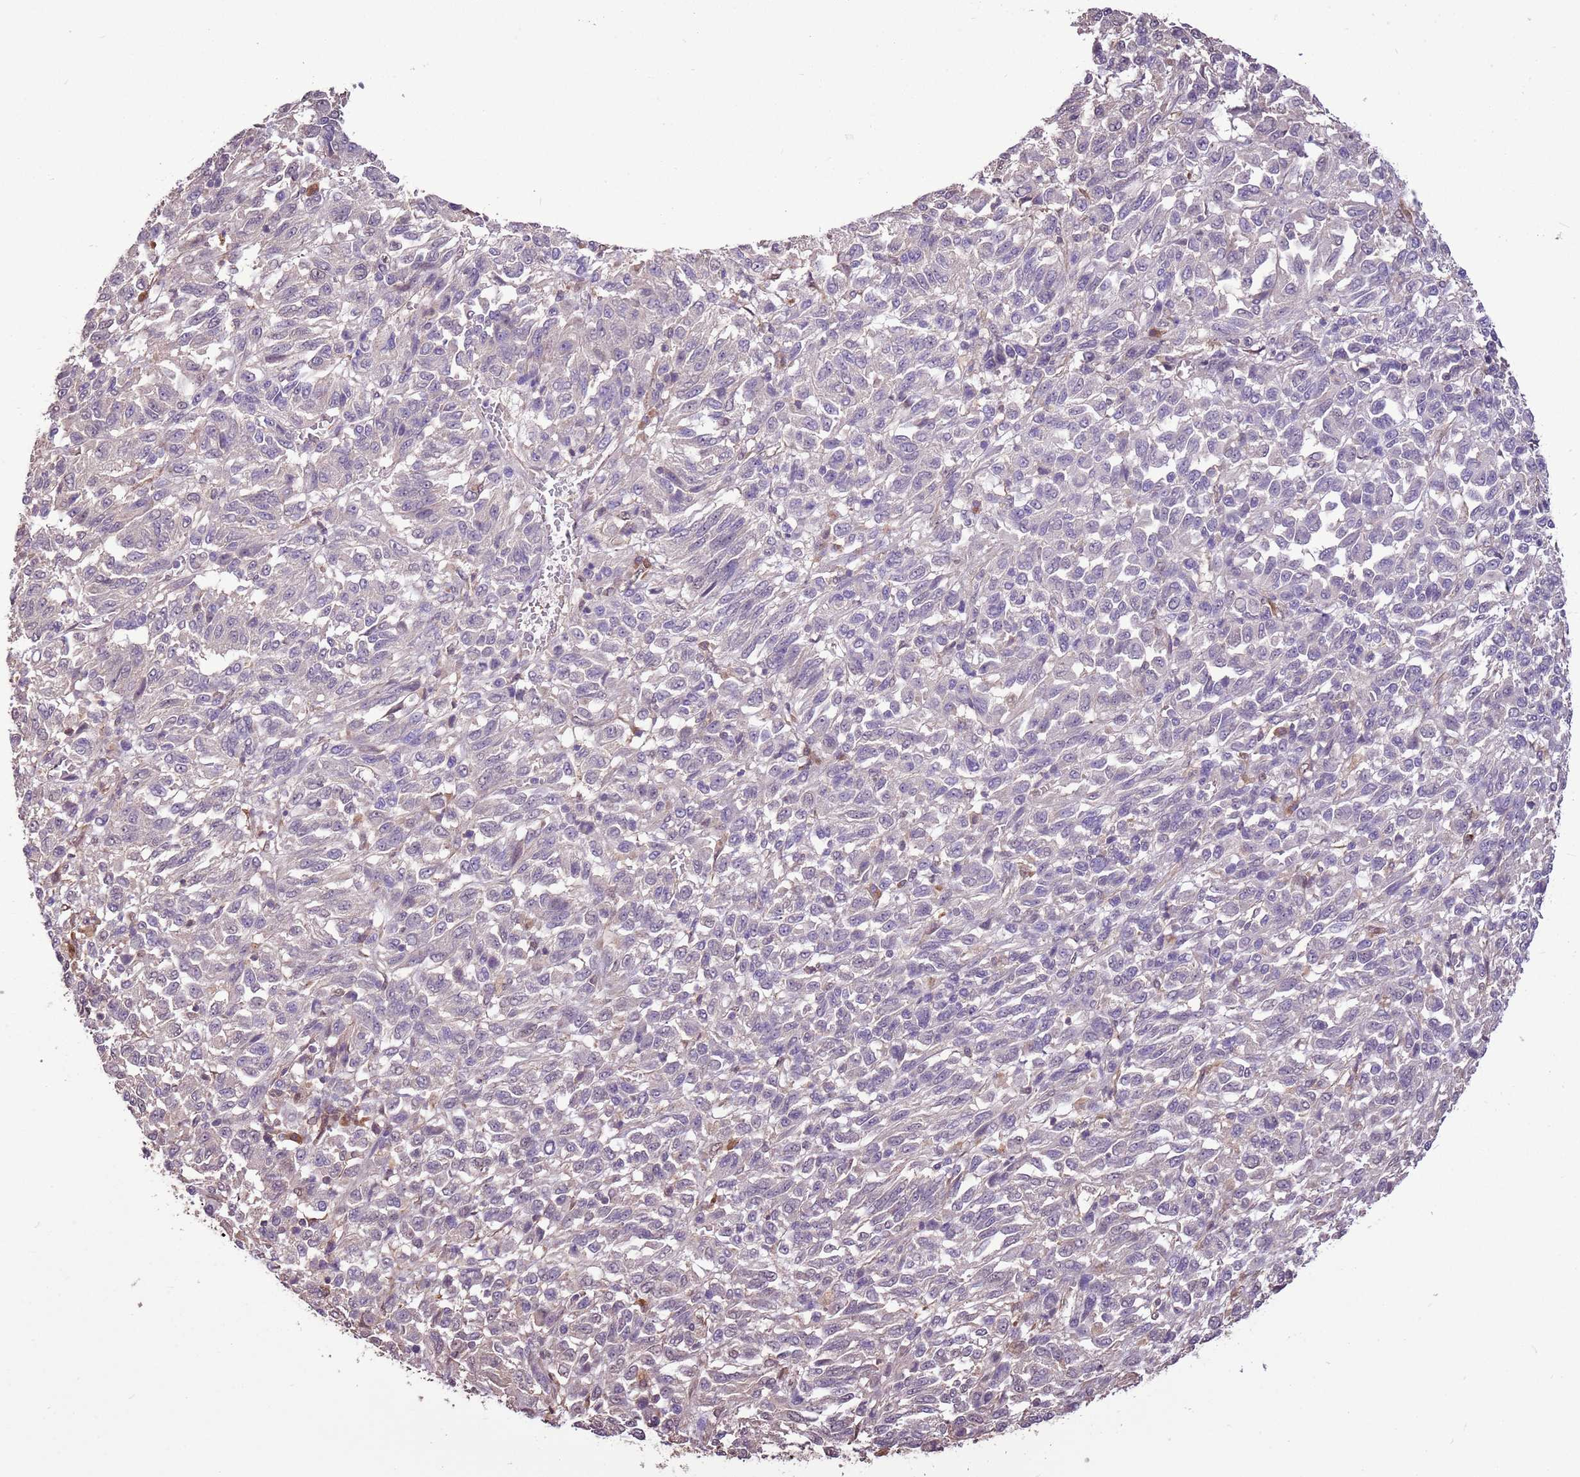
{"staining": {"intensity": "negative", "quantity": "none", "location": "none"}, "tissue": "melanoma", "cell_type": "Tumor cells", "image_type": "cancer", "snomed": [{"axis": "morphology", "description": "Malignant melanoma, Metastatic site"}, {"axis": "topography", "description": "Lung"}], "caption": "Human malignant melanoma (metastatic site) stained for a protein using immunohistochemistry (IHC) demonstrates no expression in tumor cells.", "gene": "BBS5", "patient": {"sex": "male", "age": 64}}